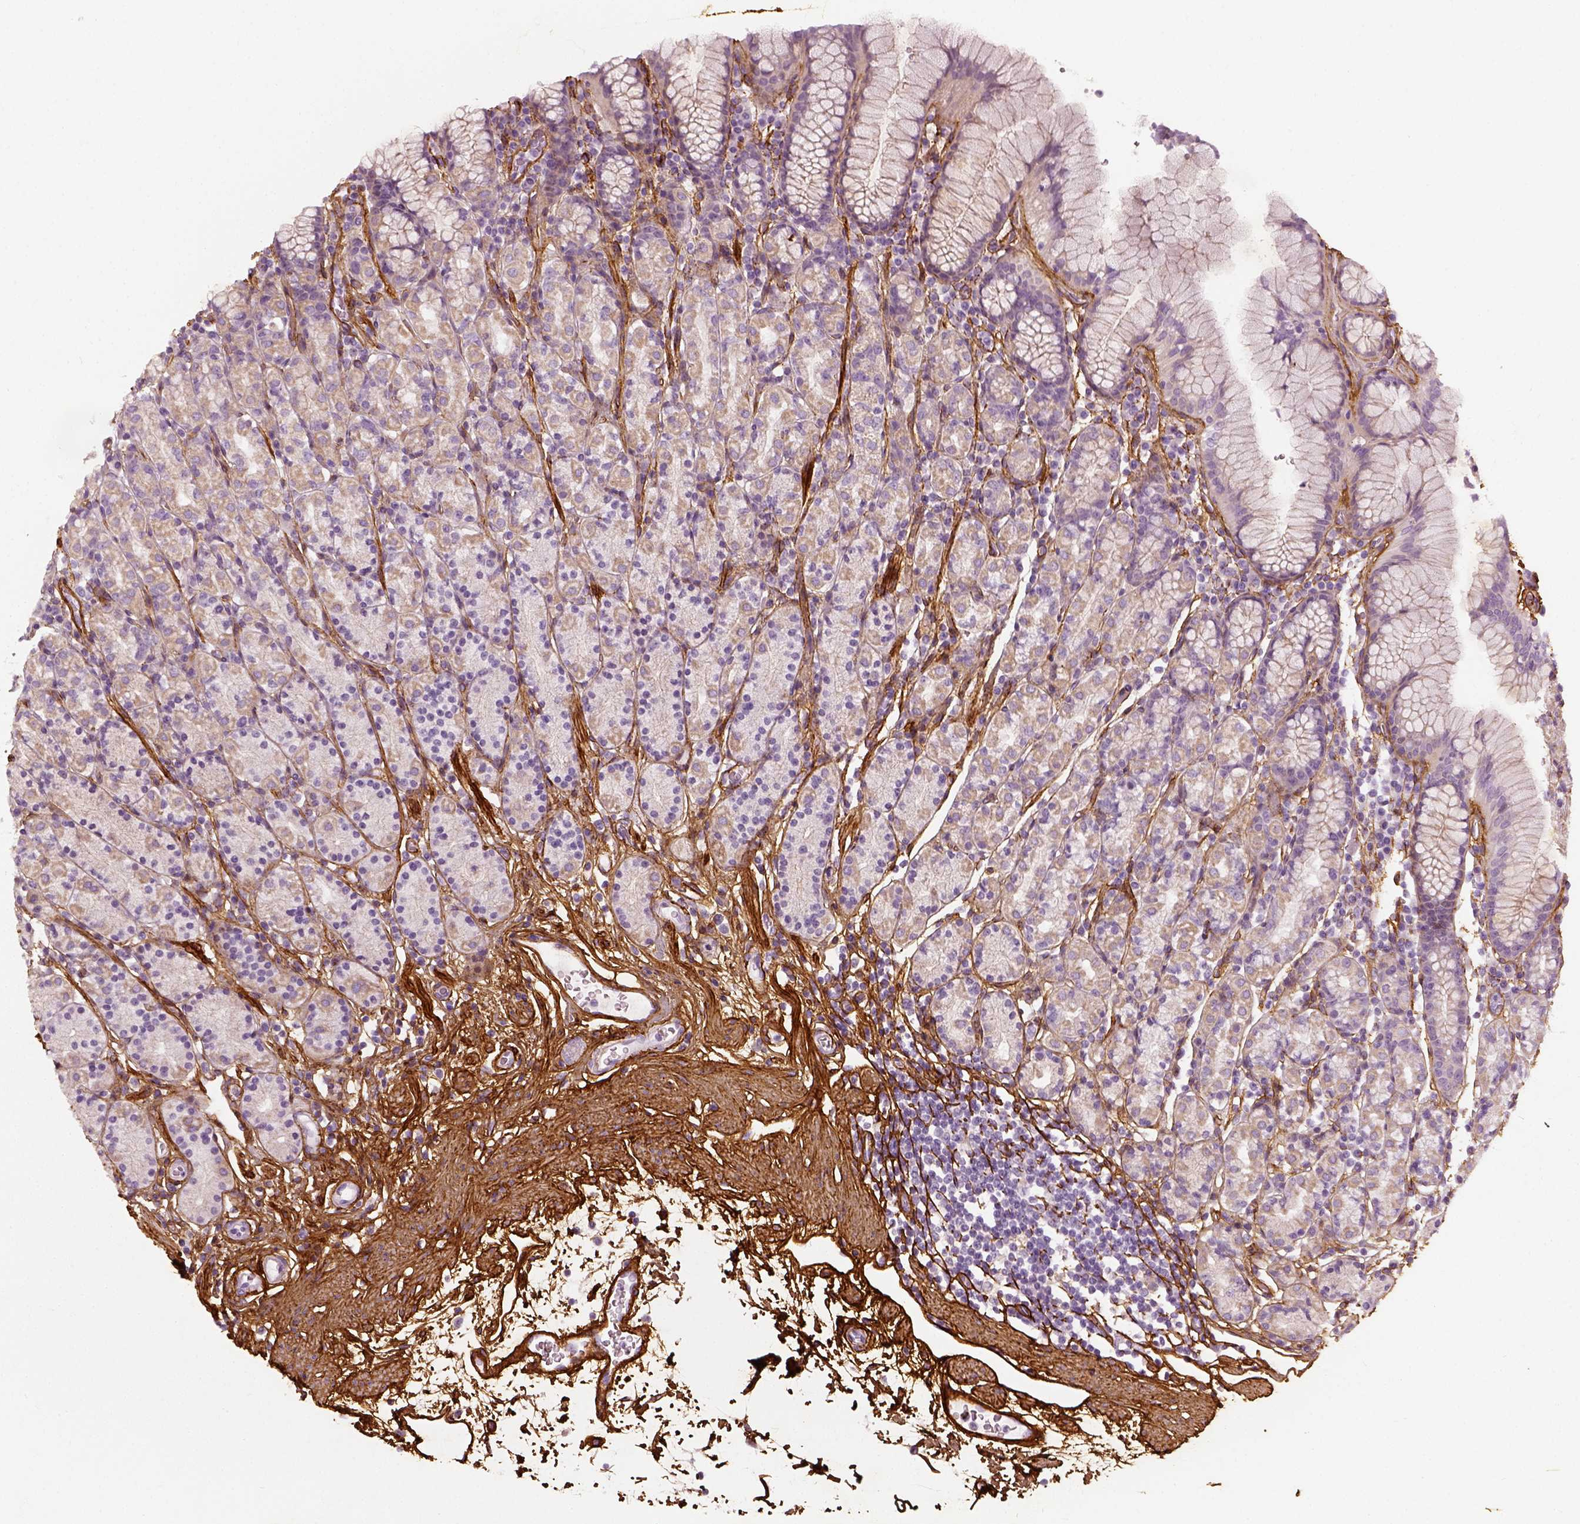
{"staining": {"intensity": "negative", "quantity": "none", "location": "none"}, "tissue": "stomach", "cell_type": "Glandular cells", "image_type": "normal", "snomed": [{"axis": "morphology", "description": "Normal tissue, NOS"}, {"axis": "topography", "description": "Stomach, upper"}, {"axis": "topography", "description": "Stomach"}], "caption": "A high-resolution micrograph shows immunohistochemistry staining of benign stomach, which exhibits no significant expression in glandular cells. (Immunohistochemistry, brightfield microscopy, high magnification).", "gene": "COL6A2", "patient": {"sex": "male", "age": 62}}